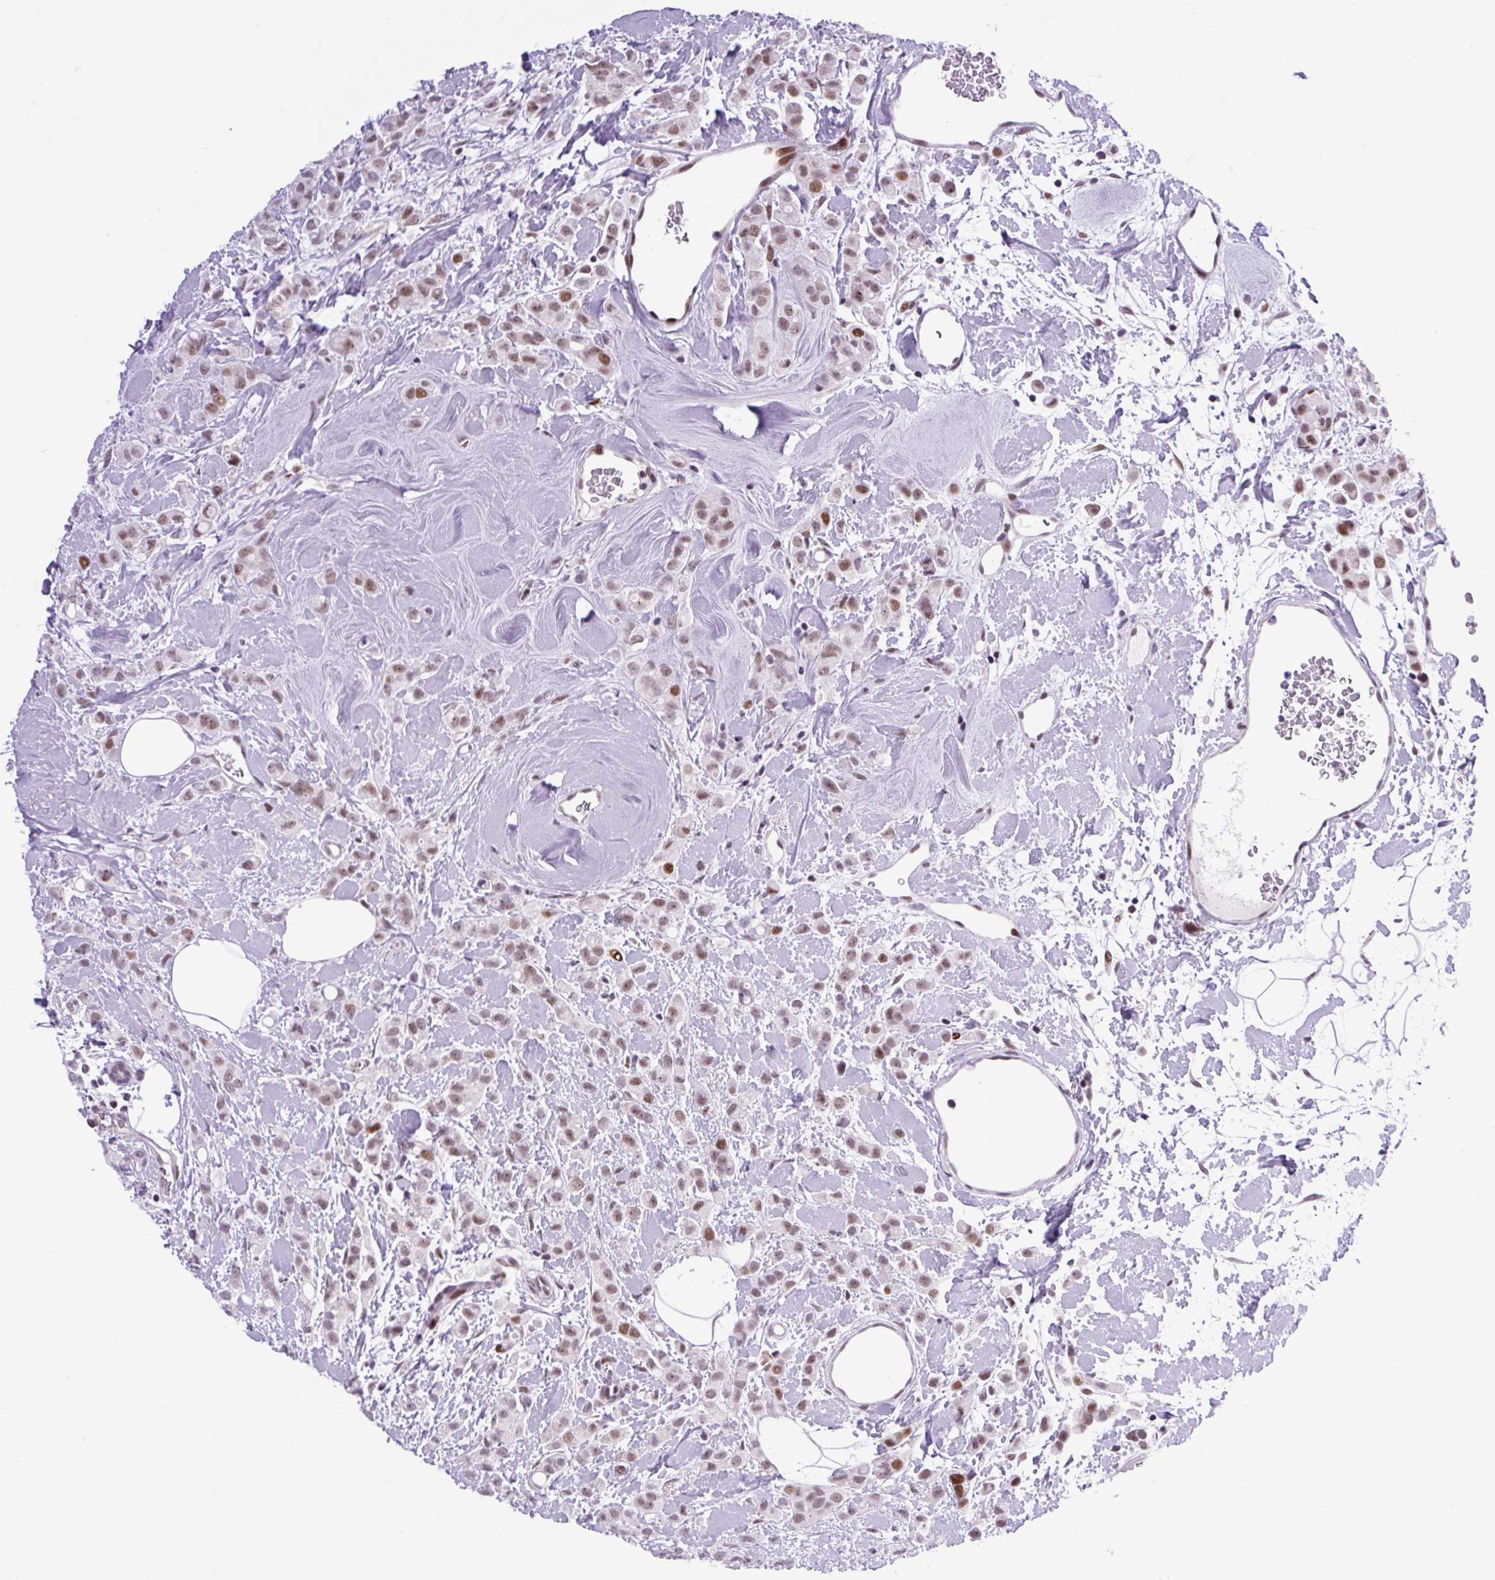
{"staining": {"intensity": "moderate", "quantity": ">75%", "location": "nuclear"}, "tissue": "breast cancer", "cell_type": "Tumor cells", "image_type": "cancer", "snomed": [{"axis": "morphology", "description": "Lobular carcinoma"}, {"axis": "topography", "description": "Breast"}], "caption": "Tumor cells reveal moderate nuclear staining in approximately >75% of cells in breast cancer (lobular carcinoma).", "gene": "CLK2", "patient": {"sex": "female", "age": 68}}